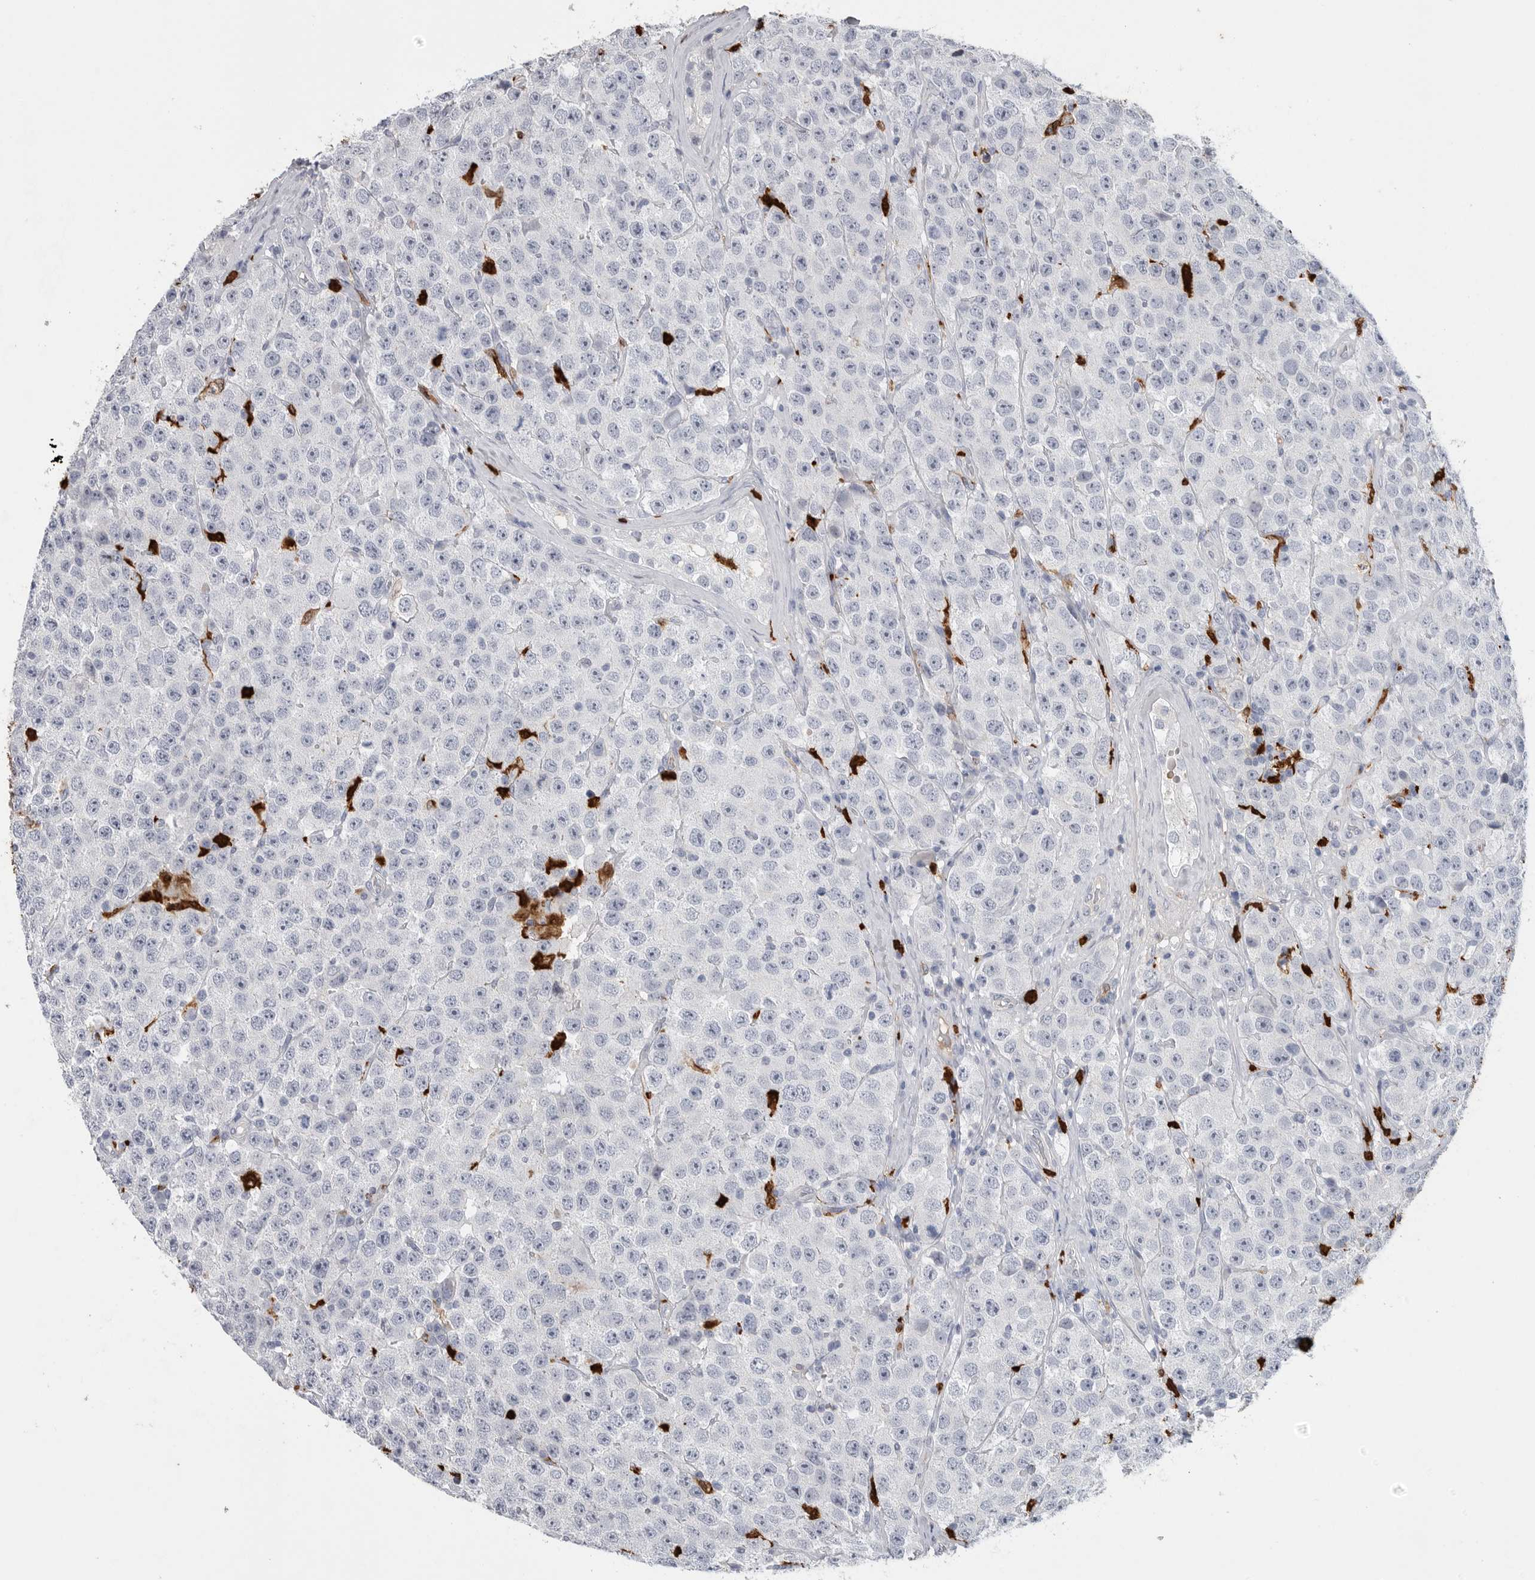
{"staining": {"intensity": "negative", "quantity": "none", "location": "none"}, "tissue": "testis cancer", "cell_type": "Tumor cells", "image_type": "cancer", "snomed": [{"axis": "morphology", "description": "Seminoma, NOS"}, {"axis": "morphology", "description": "Carcinoma, Embryonal, NOS"}, {"axis": "topography", "description": "Testis"}], "caption": "This is an immunohistochemistry (IHC) micrograph of embryonal carcinoma (testis). There is no expression in tumor cells.", "gene": "CYB561D1", "patient": {"sex": "male", "age": 28}}